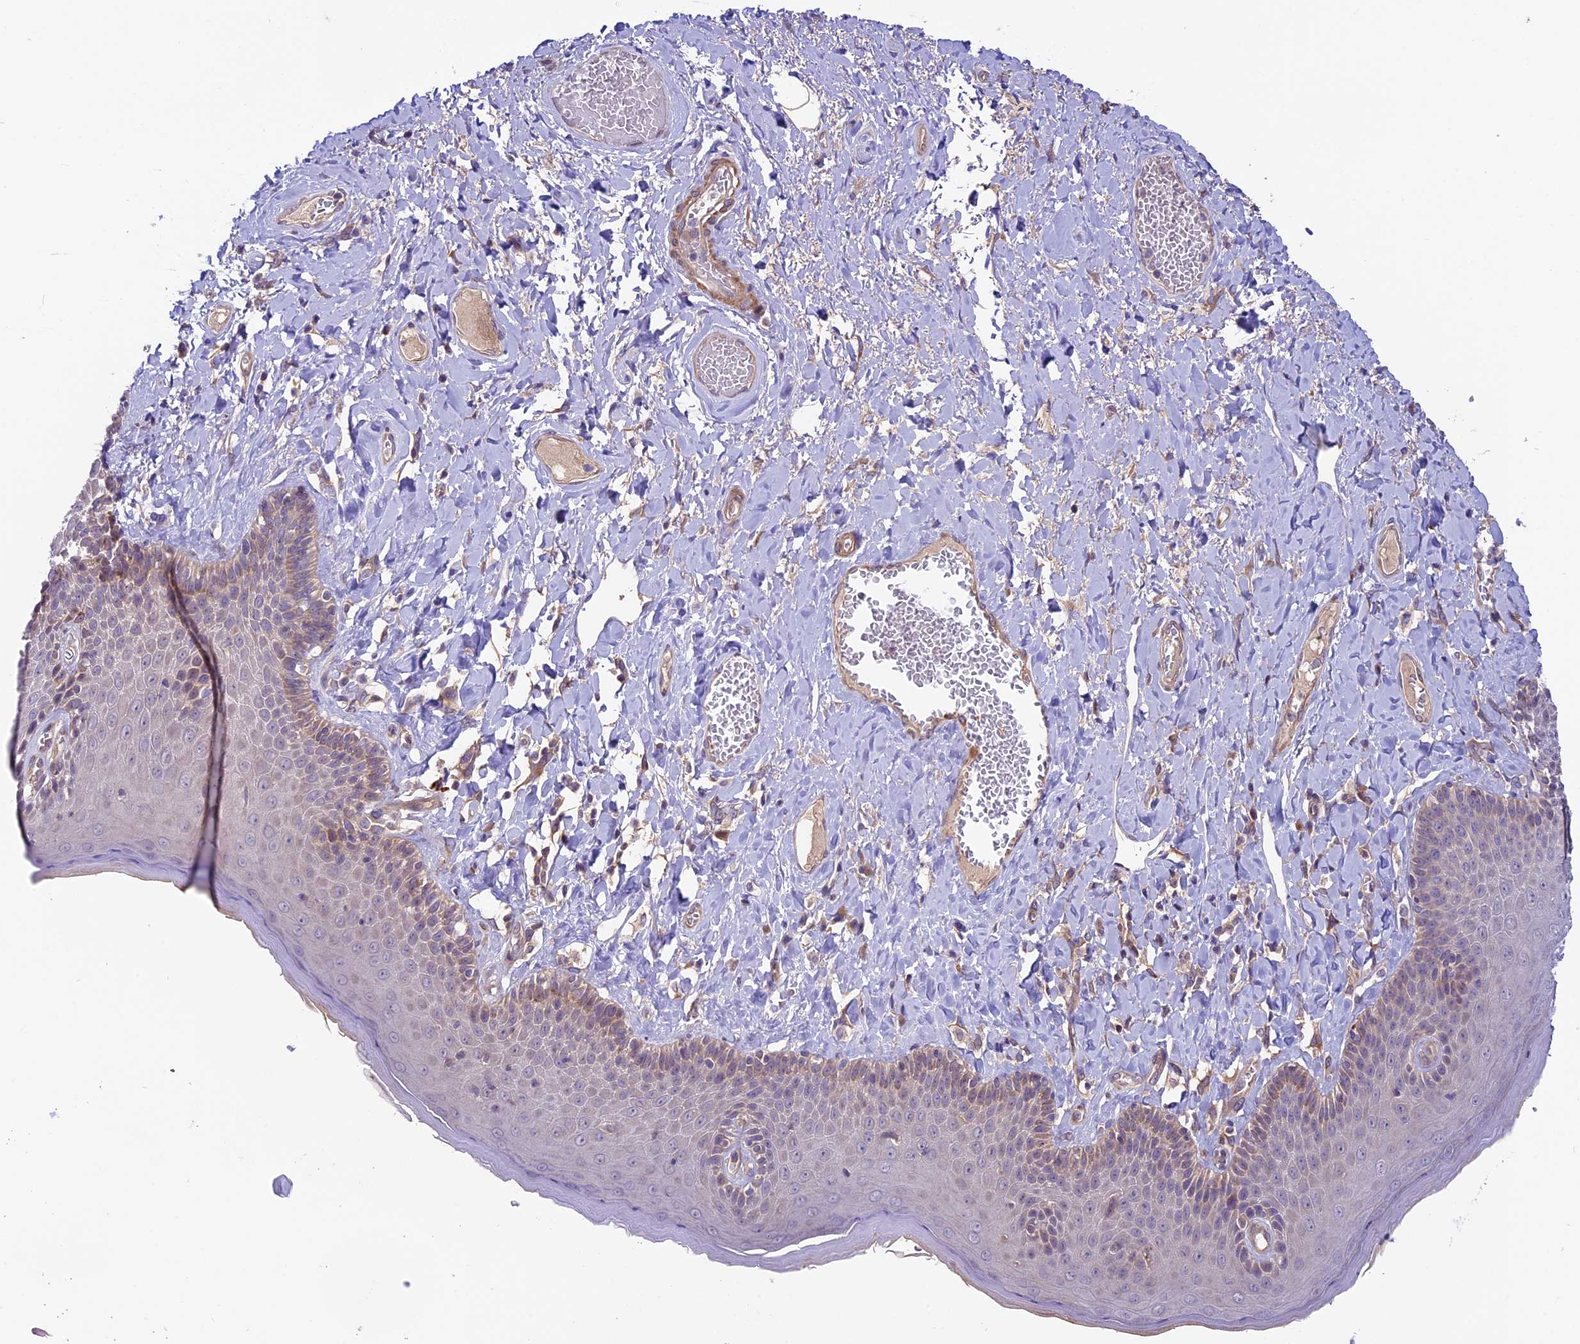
{"staining": {"intensity": "weak", "quantity": "<25%", "location": "cytoplasmic/membranous"}, "tissue": "skin", "cell_type": "Epidermal cells", "image_type": "normal", "snomed": [{"axis": "morphology", "description": "Normal tissue, NOS"}, {"axis": "topography", "description": "Anal"}], "caption": "IHC of benign human skin exhibits no positivity in epidermal cells.", "gene": "COG8", "patient": {"sex": "male", "age": 69}}